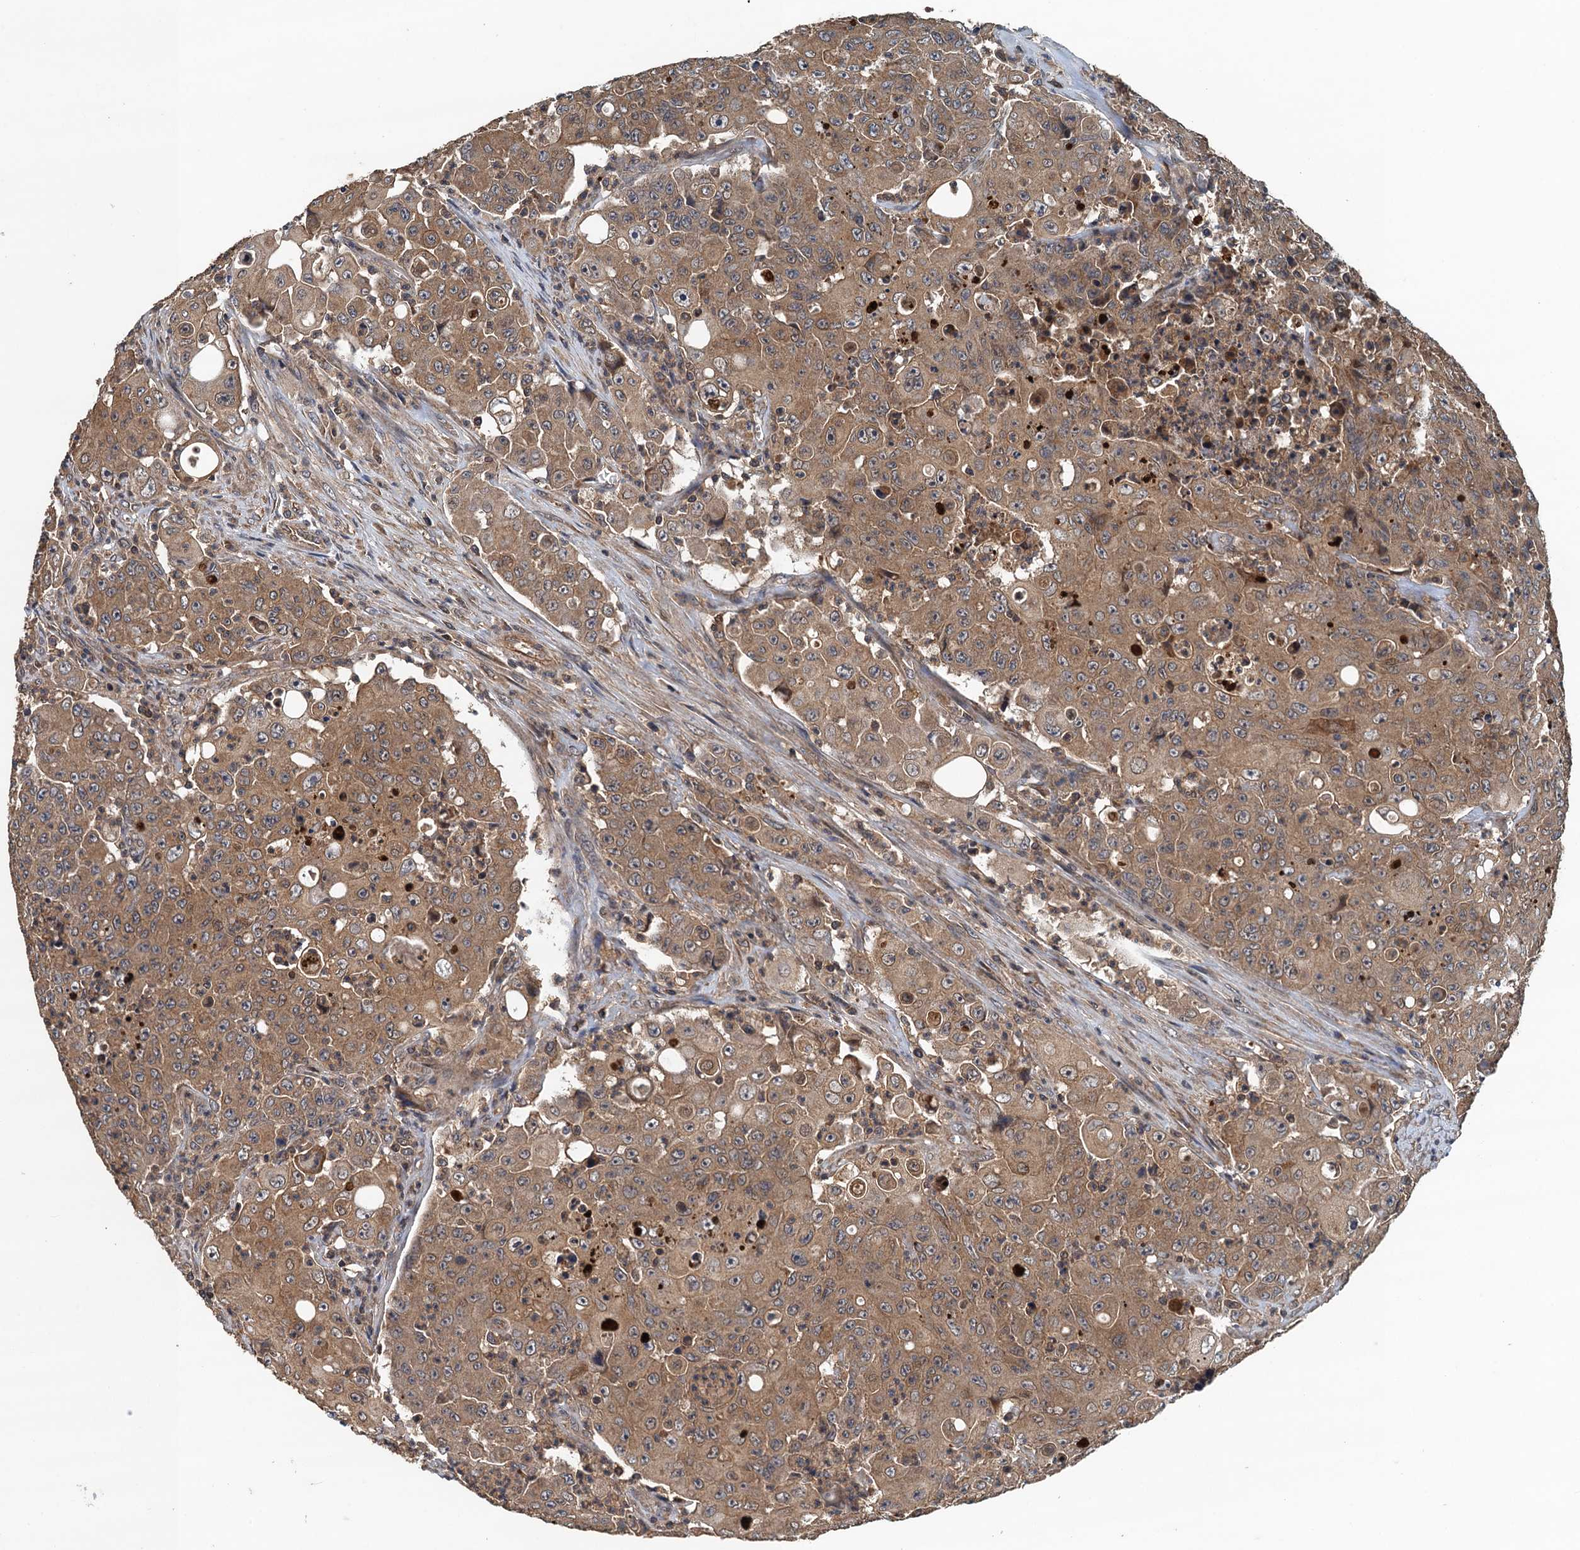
{"staining": {"intensity": "moderate", "quantity": ">75%", "location": "cytoplasmic/membranous"}, "tissue": "colorectal cancer", "cell_type": "Tumor cells", "image_type": "cancer", "snomed": [{"axis": "morphology", "description": "Adenocarcinoma, NOS"}, {"axis": "topography", "description": "Colon"}], "caption": "This photomicrograph shows immunohistochemistry (IHC) staining of human colorectal cancer, with medium moderate cytoplasmic/membranous expression in about >75% of tumor cells.", "gene": "BORCS5", "patient": {"sex": "male", "age": 51}}